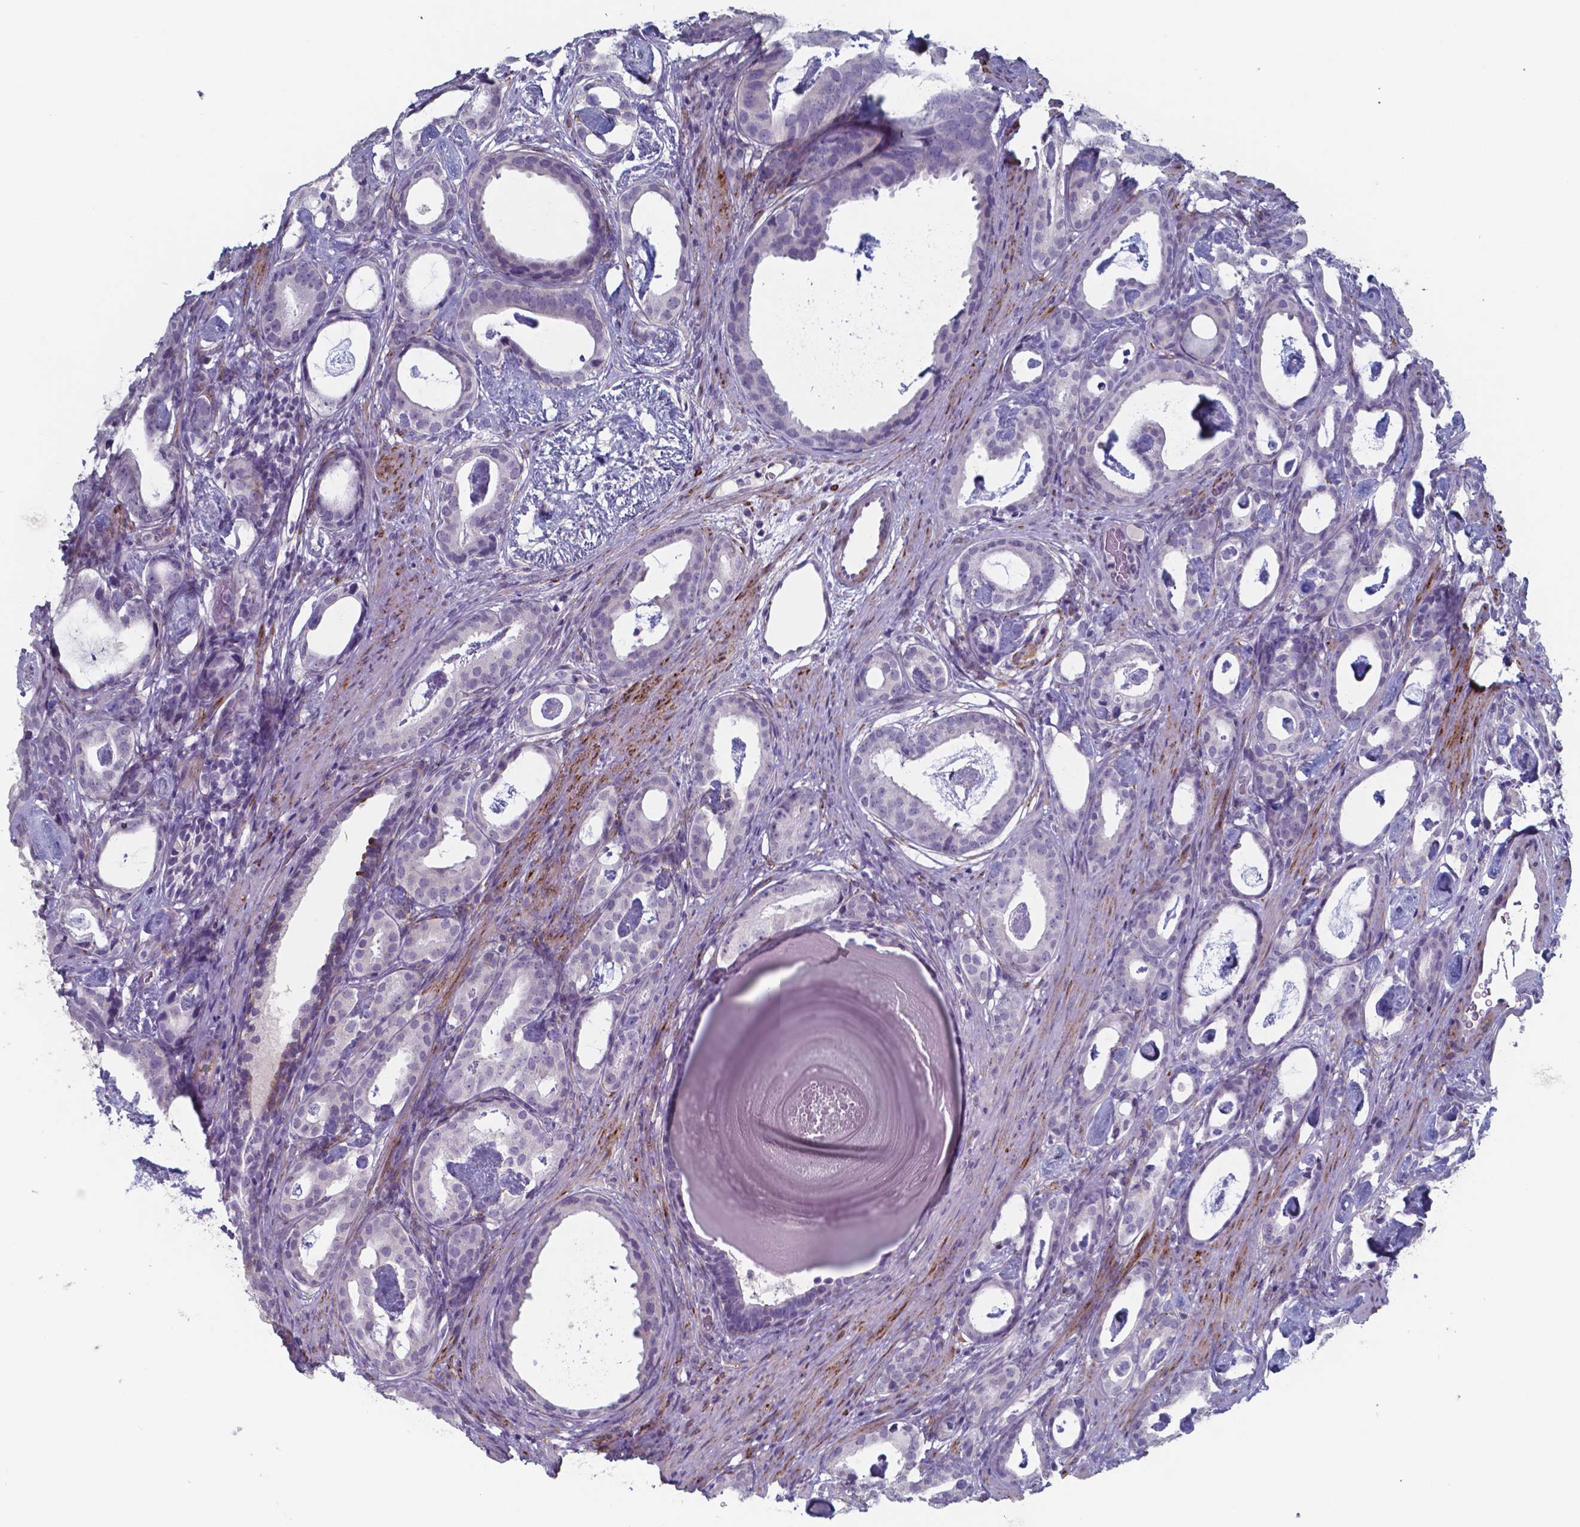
{"staining": {"intensity": "negative", "quantity": "none", "location": "none"}, "tissue": "prostate cancer", "cell_type": "Tumor cells", "image_type": "cancer", "snomed": [{"axis": "morphology", "description": "Adenocarcinoma, Low grade"}, {"axis": "topography", "description": "Prostate and seminal vesicle, NOS"}], "caption": "Tumor cells are negative for brown protein staining in prostate adenocarcinoma (low-grade).", "gene": "PLA2R1", "patient": {"sex": "male", "age": 71}}